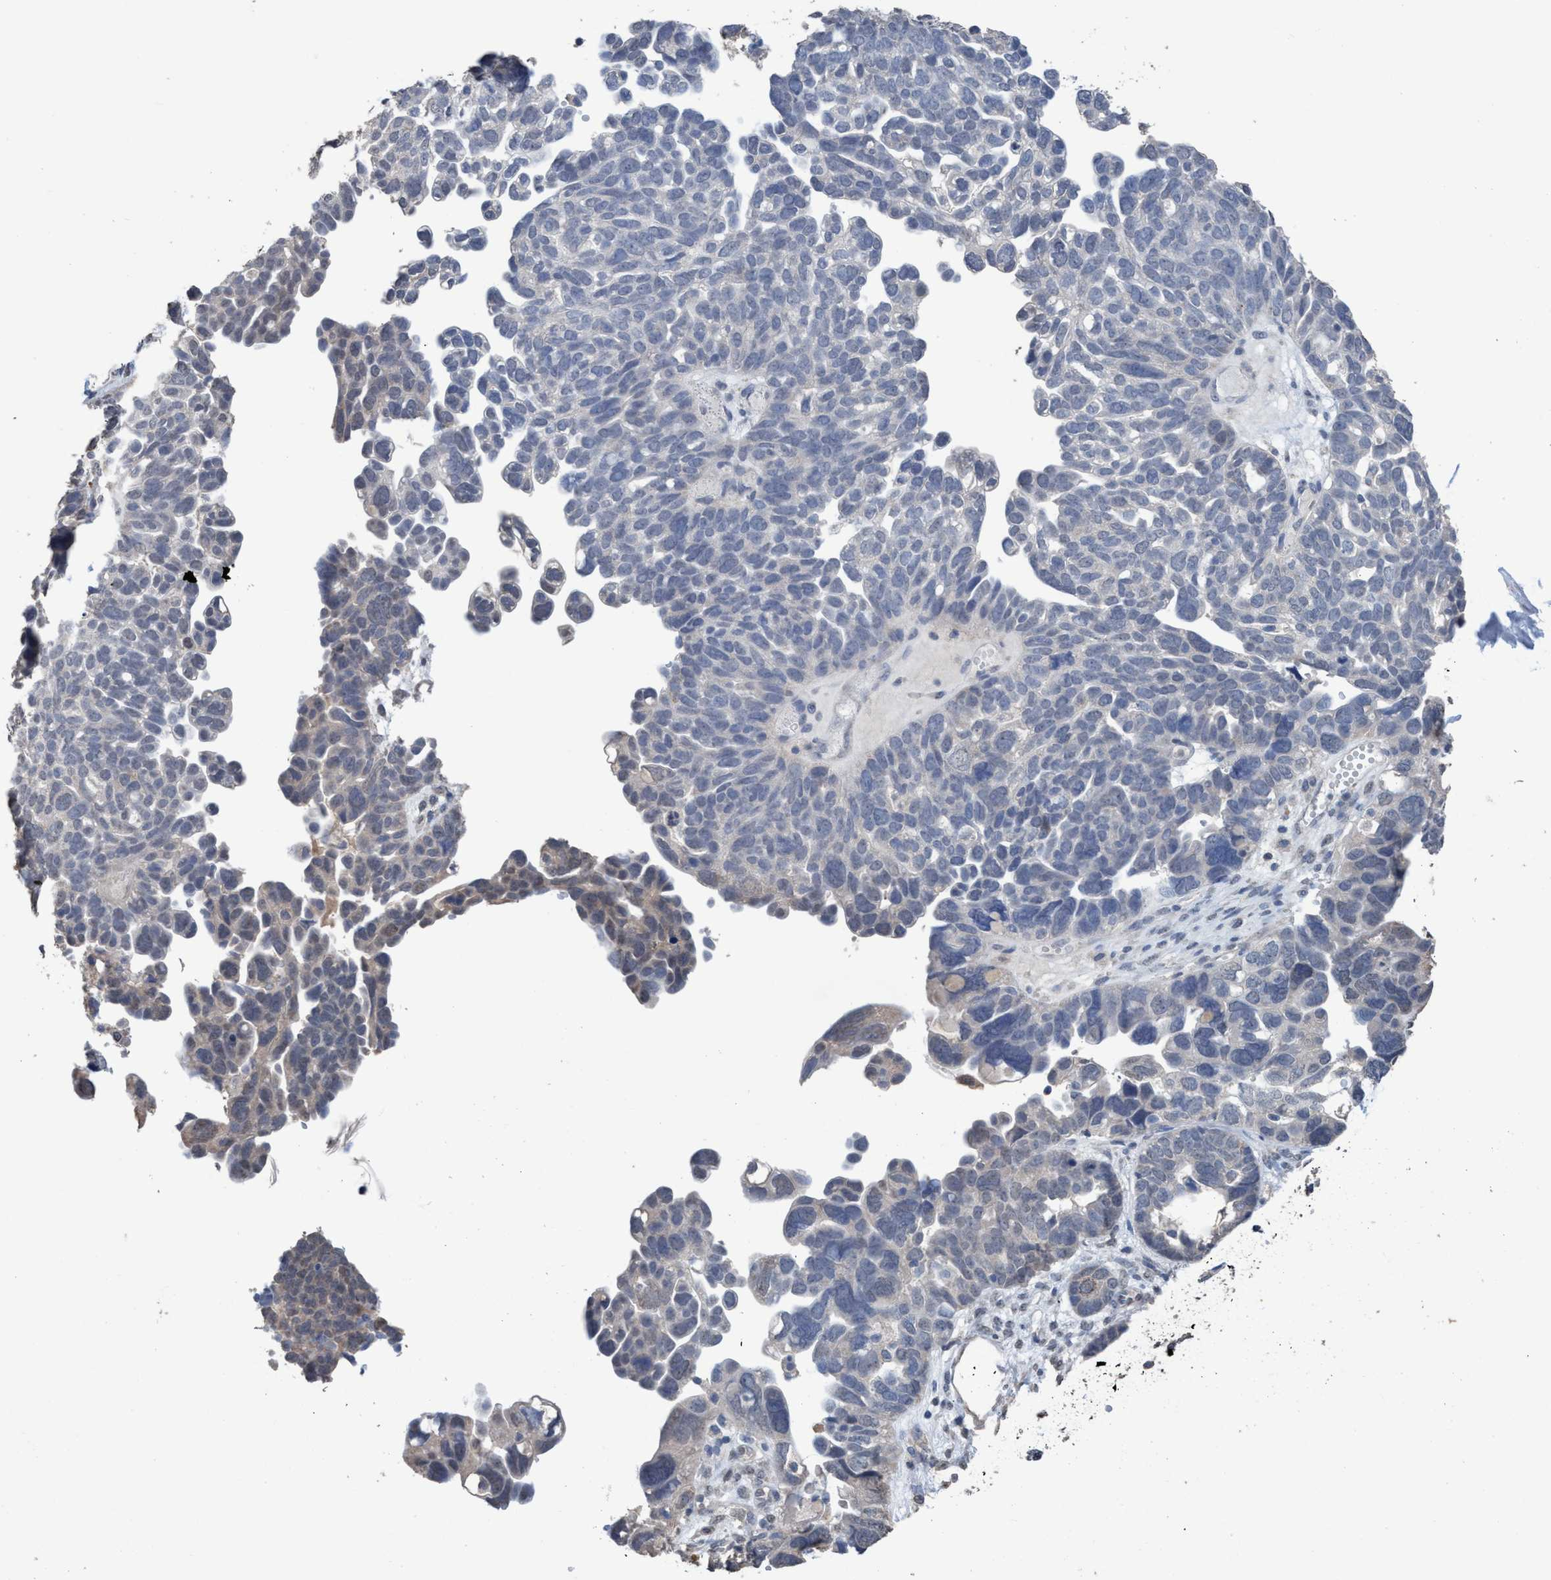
{"staining": {"intensity": "weak", "quantity": "<25%", "location": "cytoplasmic/membranous"}, "tissue": "ovarian cancer", "cell_type": "Tumor cells", "image_type": "cancer", "snomed": [{"axis": "morphology", "description": "Cystadenocarcinoma, mucinous, NOS"}, {"axis": "topography", "description": "Ovary"}], "caption": "The image displays no significant positivity in tumor cells of ovarian cancer.", "gene": "GLOD4", "patient": {"sex": "female", "age": 61}}